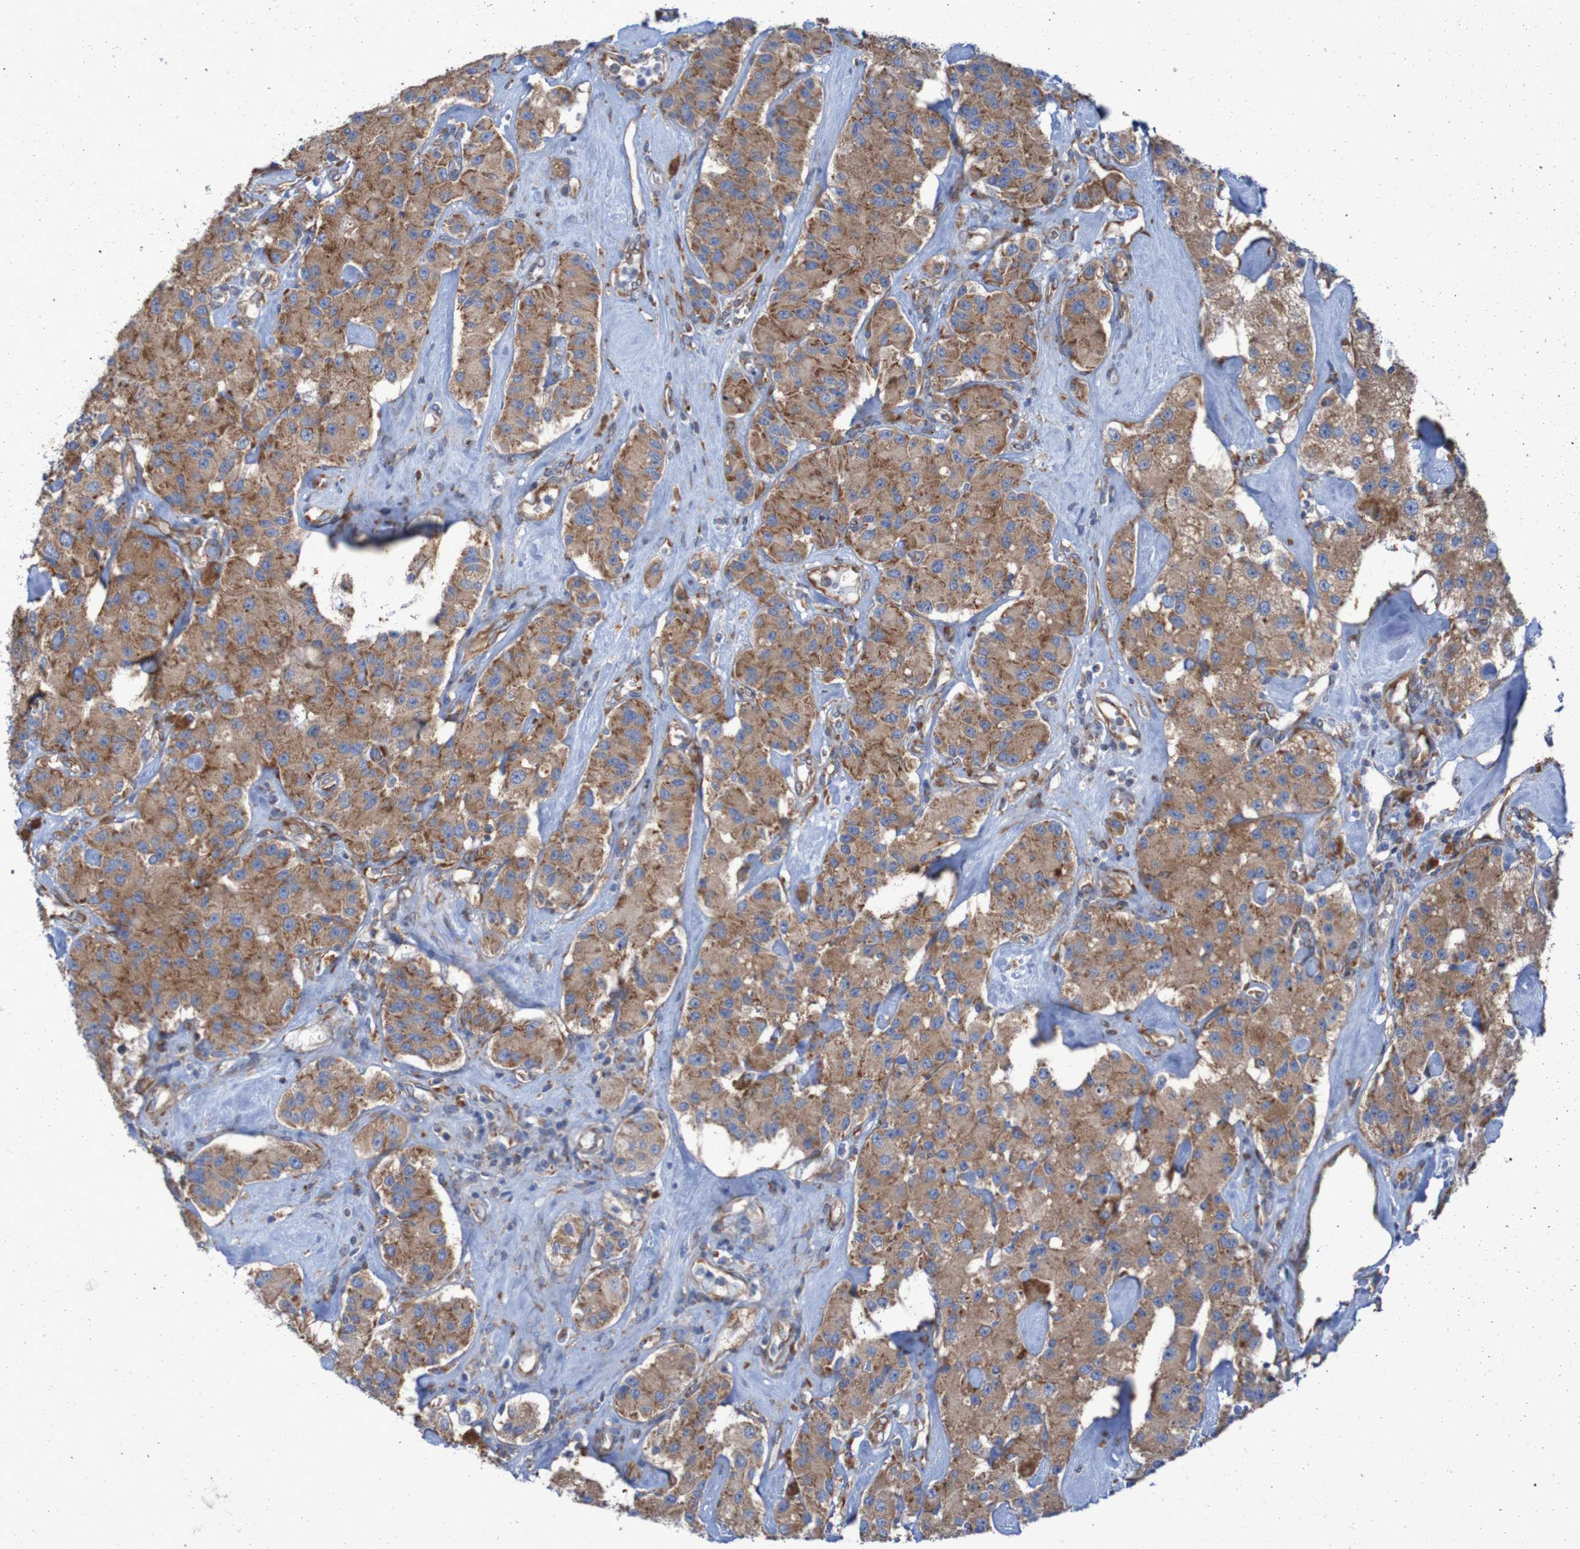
{"staining": {"intensity": "moderate", "quantity": ">75%", "location": "cytoplasmic/membranous"}, "tissue": "carcinoid", "cell_type": "Tumor cells", "image_type": "cancer", "snomed": [{"axis": "morphology", "description": "Carcinoid, malignant, NOS"}, {"axis": "topography", "description": "Pancreas"}], "caption": "Human carcinoid (malignant) stained for a protein (brown) demonstrates moderate cytoplasmic/membranous positive staining in about >75% of tumor cells.", "gene": "RPL10", "patient": {"sex": "male", "age": 41}}